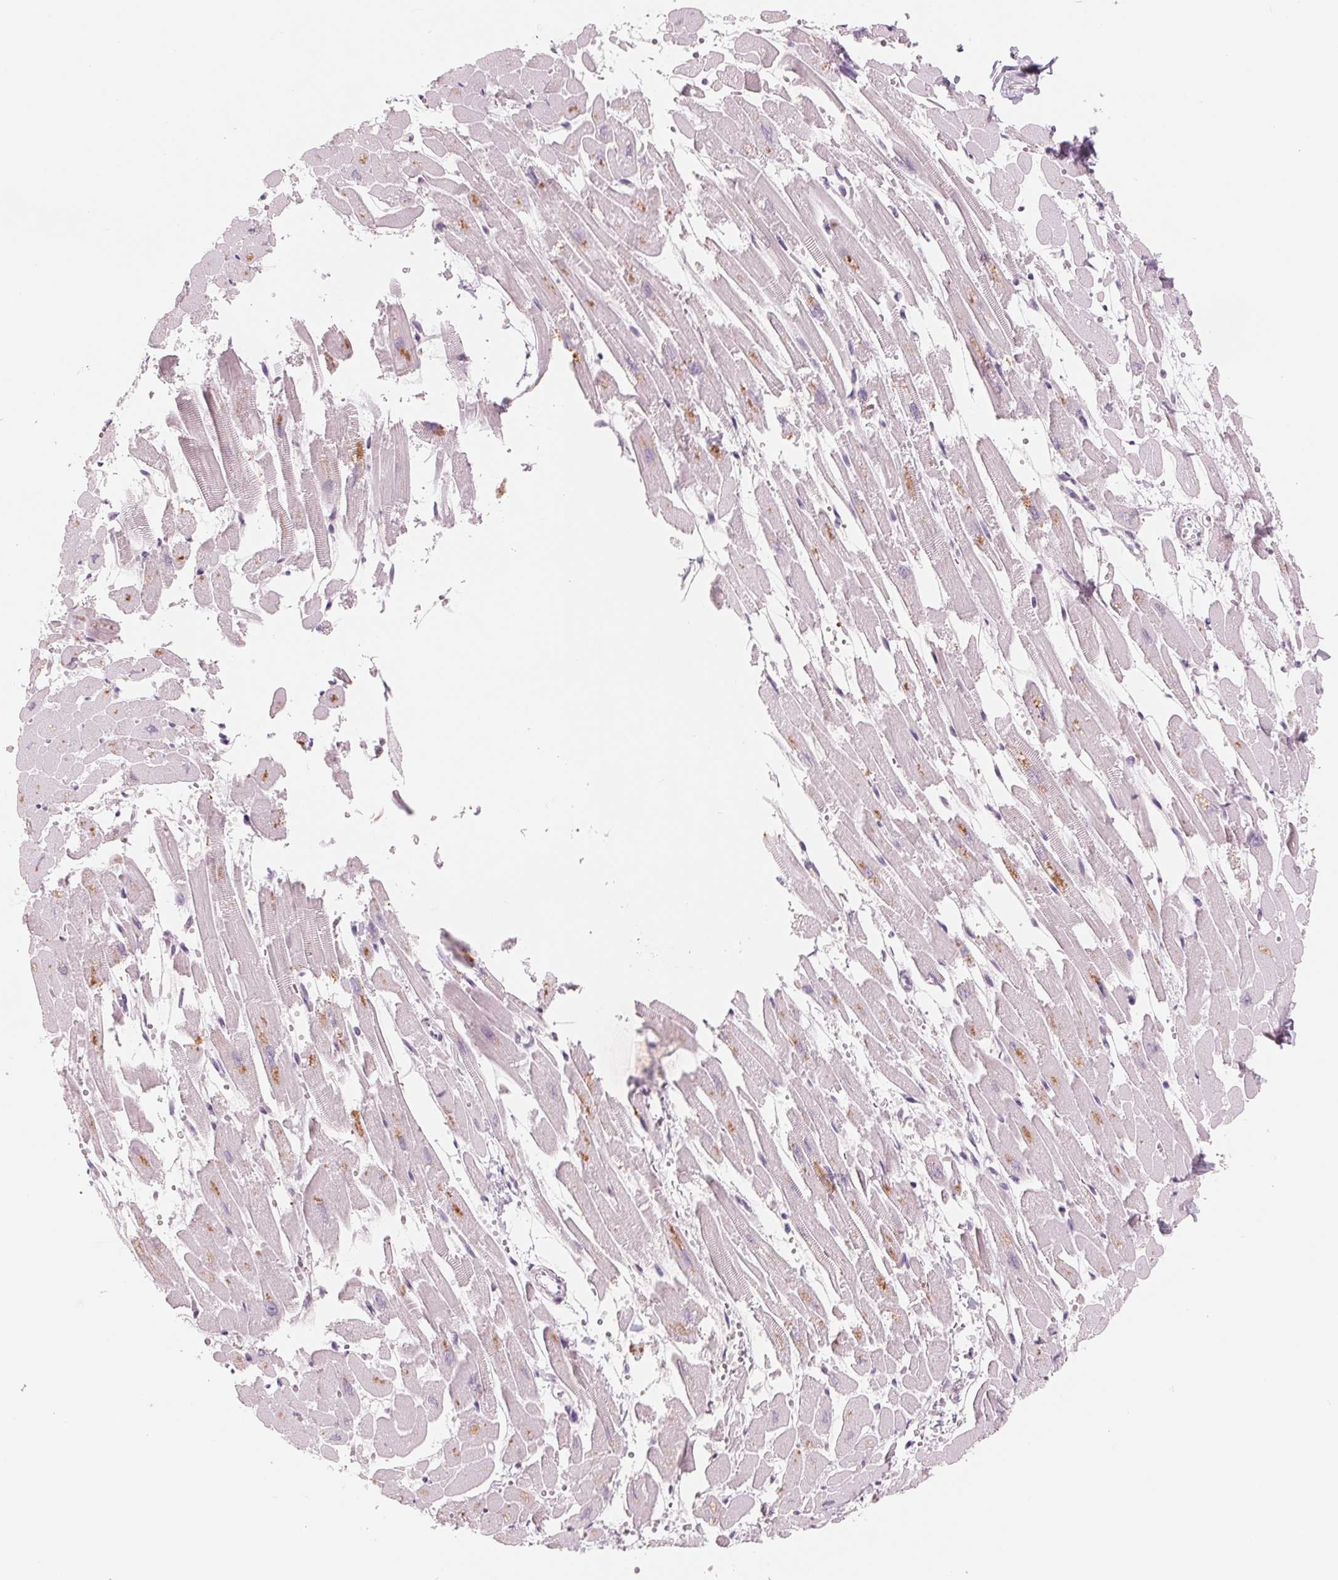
{"staining": {"intensity": "moderate", "quantity": "25%-75%", "location": "cytoplasmic/membranous"}, "tissue": "heart muscle", "cell_type": "Cardiomyocytes", "image_type": "normal", "snomed": [{"axis": "morphology", "description": "Normal tissue, NOS"}, {"axis": "topography", "description": "Heart"}], "caption": "DAB immunohistochemical staining of benign heart muscle reveals moderate cytoplasmic/membranous protein staining in approximately 25%-75% of cardiomyocytes.", "gene": "IL9R", "patient": {"sex": "female", "age": 52}}